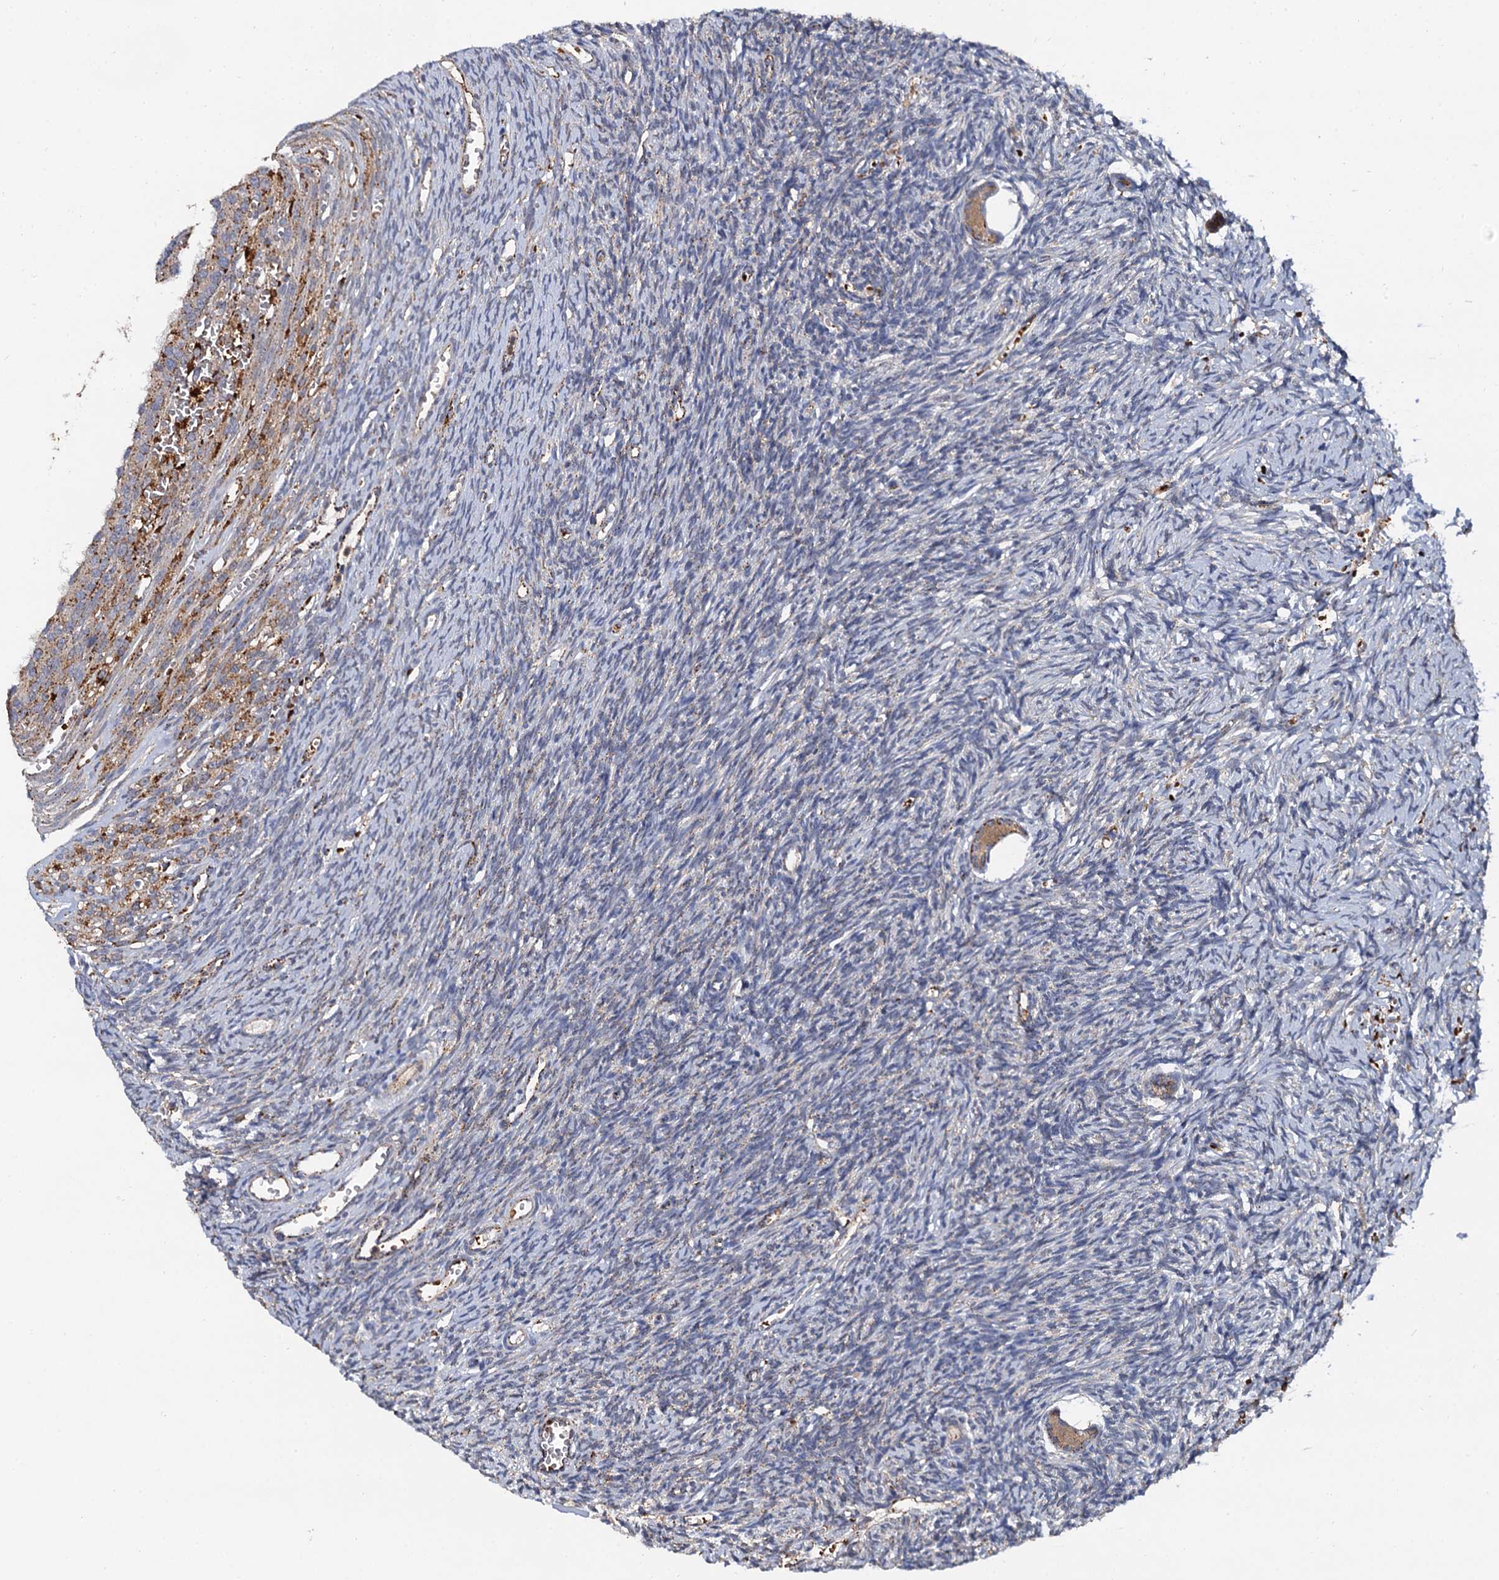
{"staining": {"intensity": "moderate", "quantity": ">75%", "location": "cytoplasmic/membranous"}, "tissue": "ovary", "cell_type": "Follicle cells", "image_type": "normal", "snomed": [{"axis": "morphology", "description": "Normal tissue, NOS"}, {"axis": "topography", "description": "Ovary"}], "caption": "This is a histology image of immunohistochemistry (IHC) staining of normal ovary, which shows moderate positivity in the cytoplasmic/membranous of follicle cells.", "gene": "GBA1", "patient": {"sex": "female", "age": 39}}